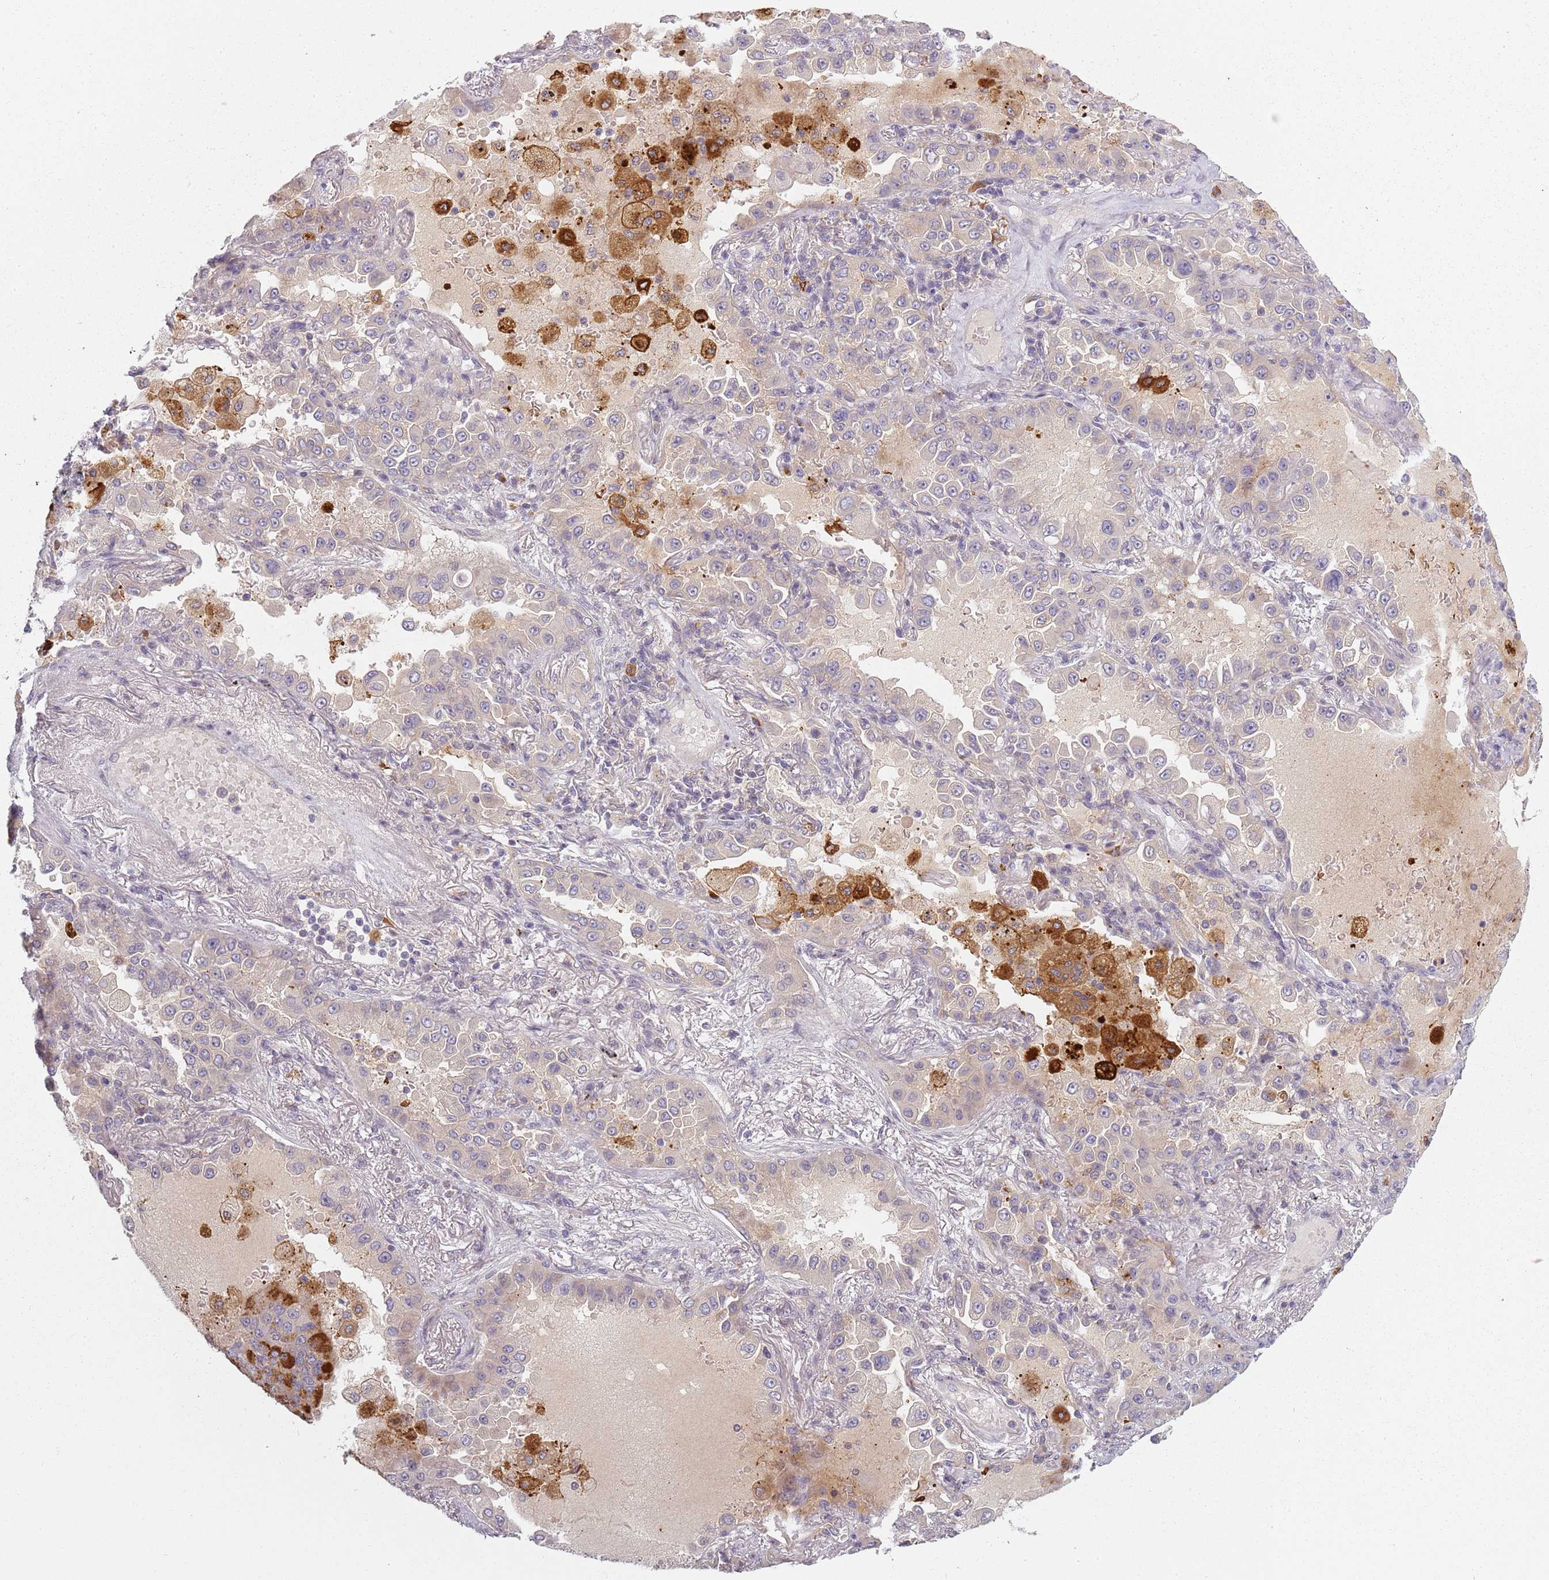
{"staining": {"intensity": "moderate", "quantity": "<25%", "location": "cytoplasmic/membranous"}, "tissue": "lung cancer", "cell_type": "Tumor cells", "image_type": "cancer", "snomed": [{"axis": "morphology", "description": "Squamous cell carcinoma, NOS"}, {"axis": "topography", "description": "Lung"}], "caption": "This micrograph demonstrates immunohistochemistry (IHC) staining of human squamous cell carcinoma (lung), with low moderate cytoplasmic/membranous positivity in about <25% of tumor cells.", "gene": "CC2D2B", "patient": {"sex": "male", "age": 74}}